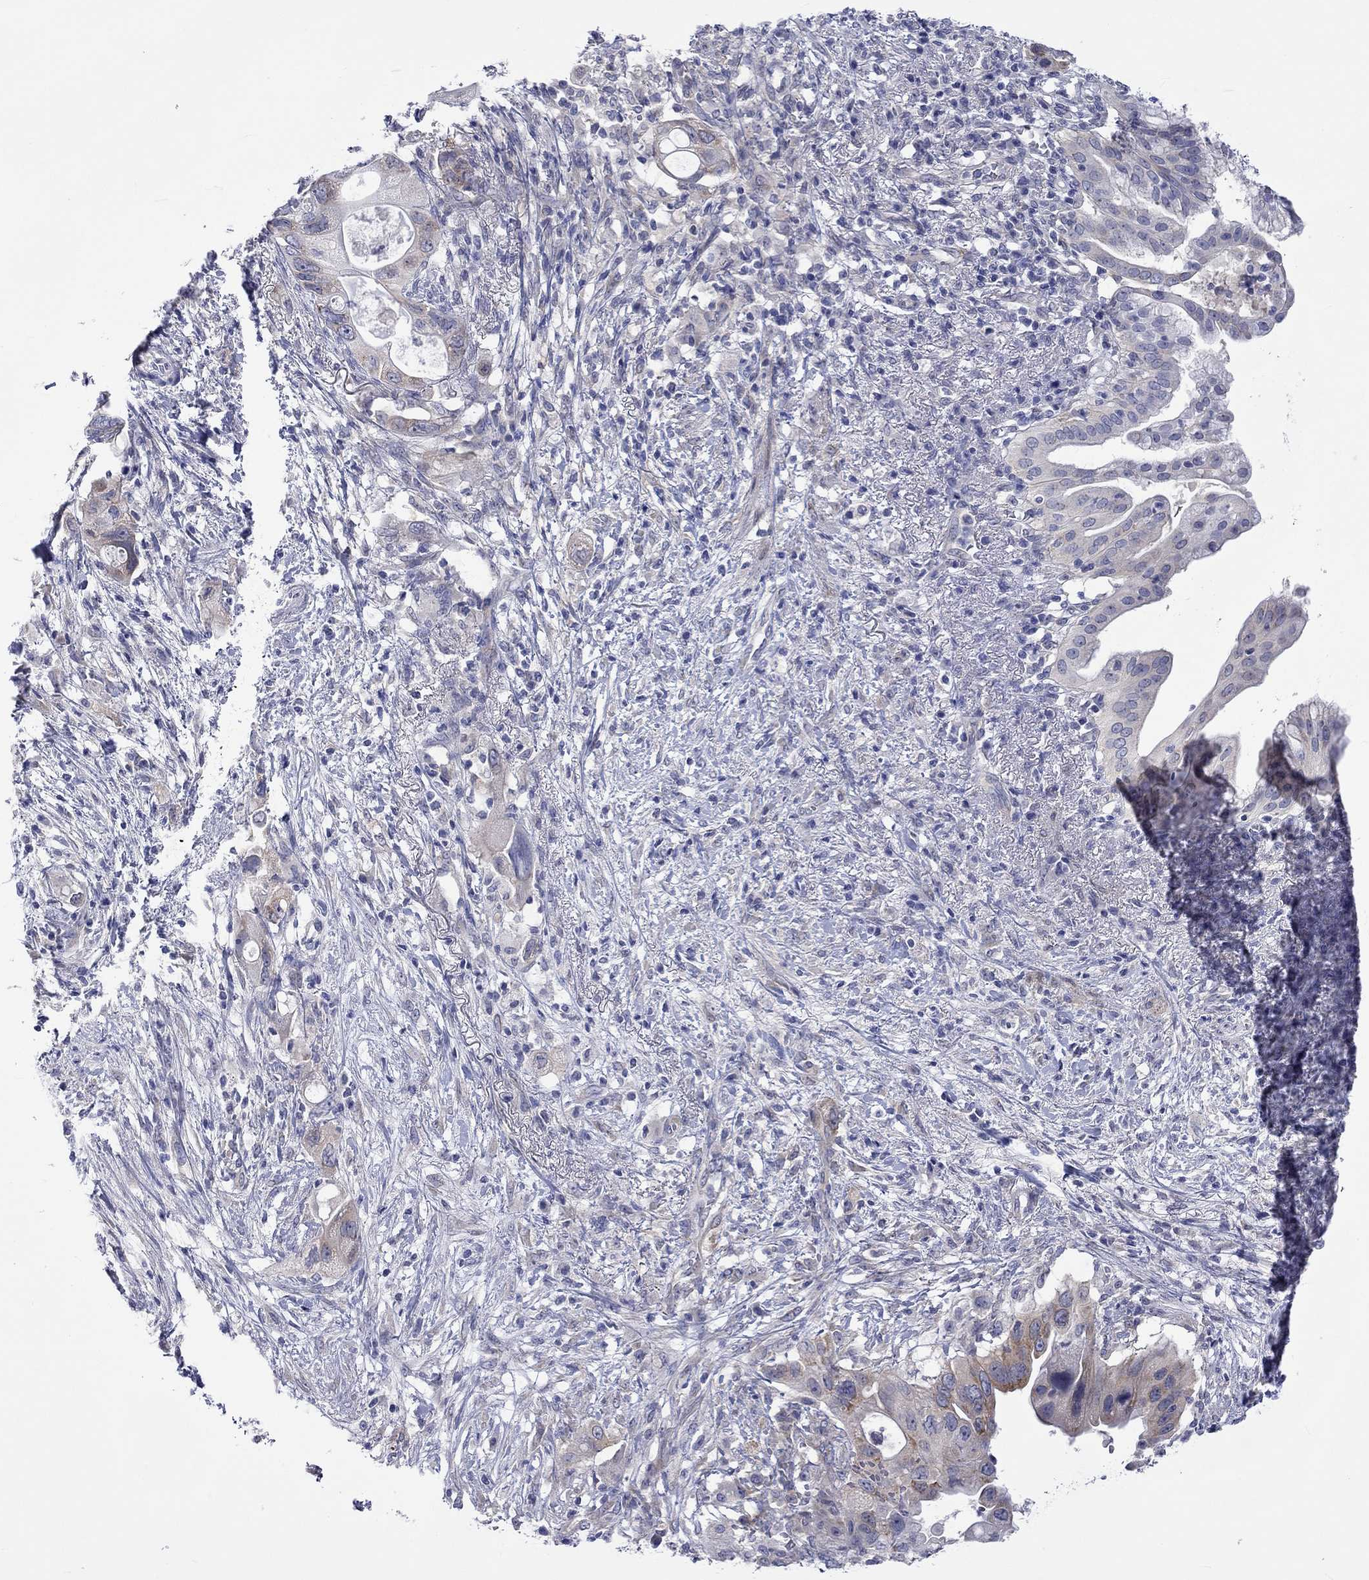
{"staining": {"intensity": "moderate", "quantity": "<25%", "location": "cytoplasmic/membranous"}, "tissue": "pancreatic cancer", "cell_type": "Tumor cells", "image_type": "cancer", "snomed": [{"axis": "morphology", "description": "Adenocarcinoma, NOS"}, {"axis": "topography", "description": "Pancreas"}], "caption": "The micrograph reveals a brown stain indicating the presence of a protein in the cytoplasmic/membranous of tumor cells in pancreatic cancer (adenocarcinoma).", "gene": "CERS1", "patient": {"sex": "female", "age": 72}}